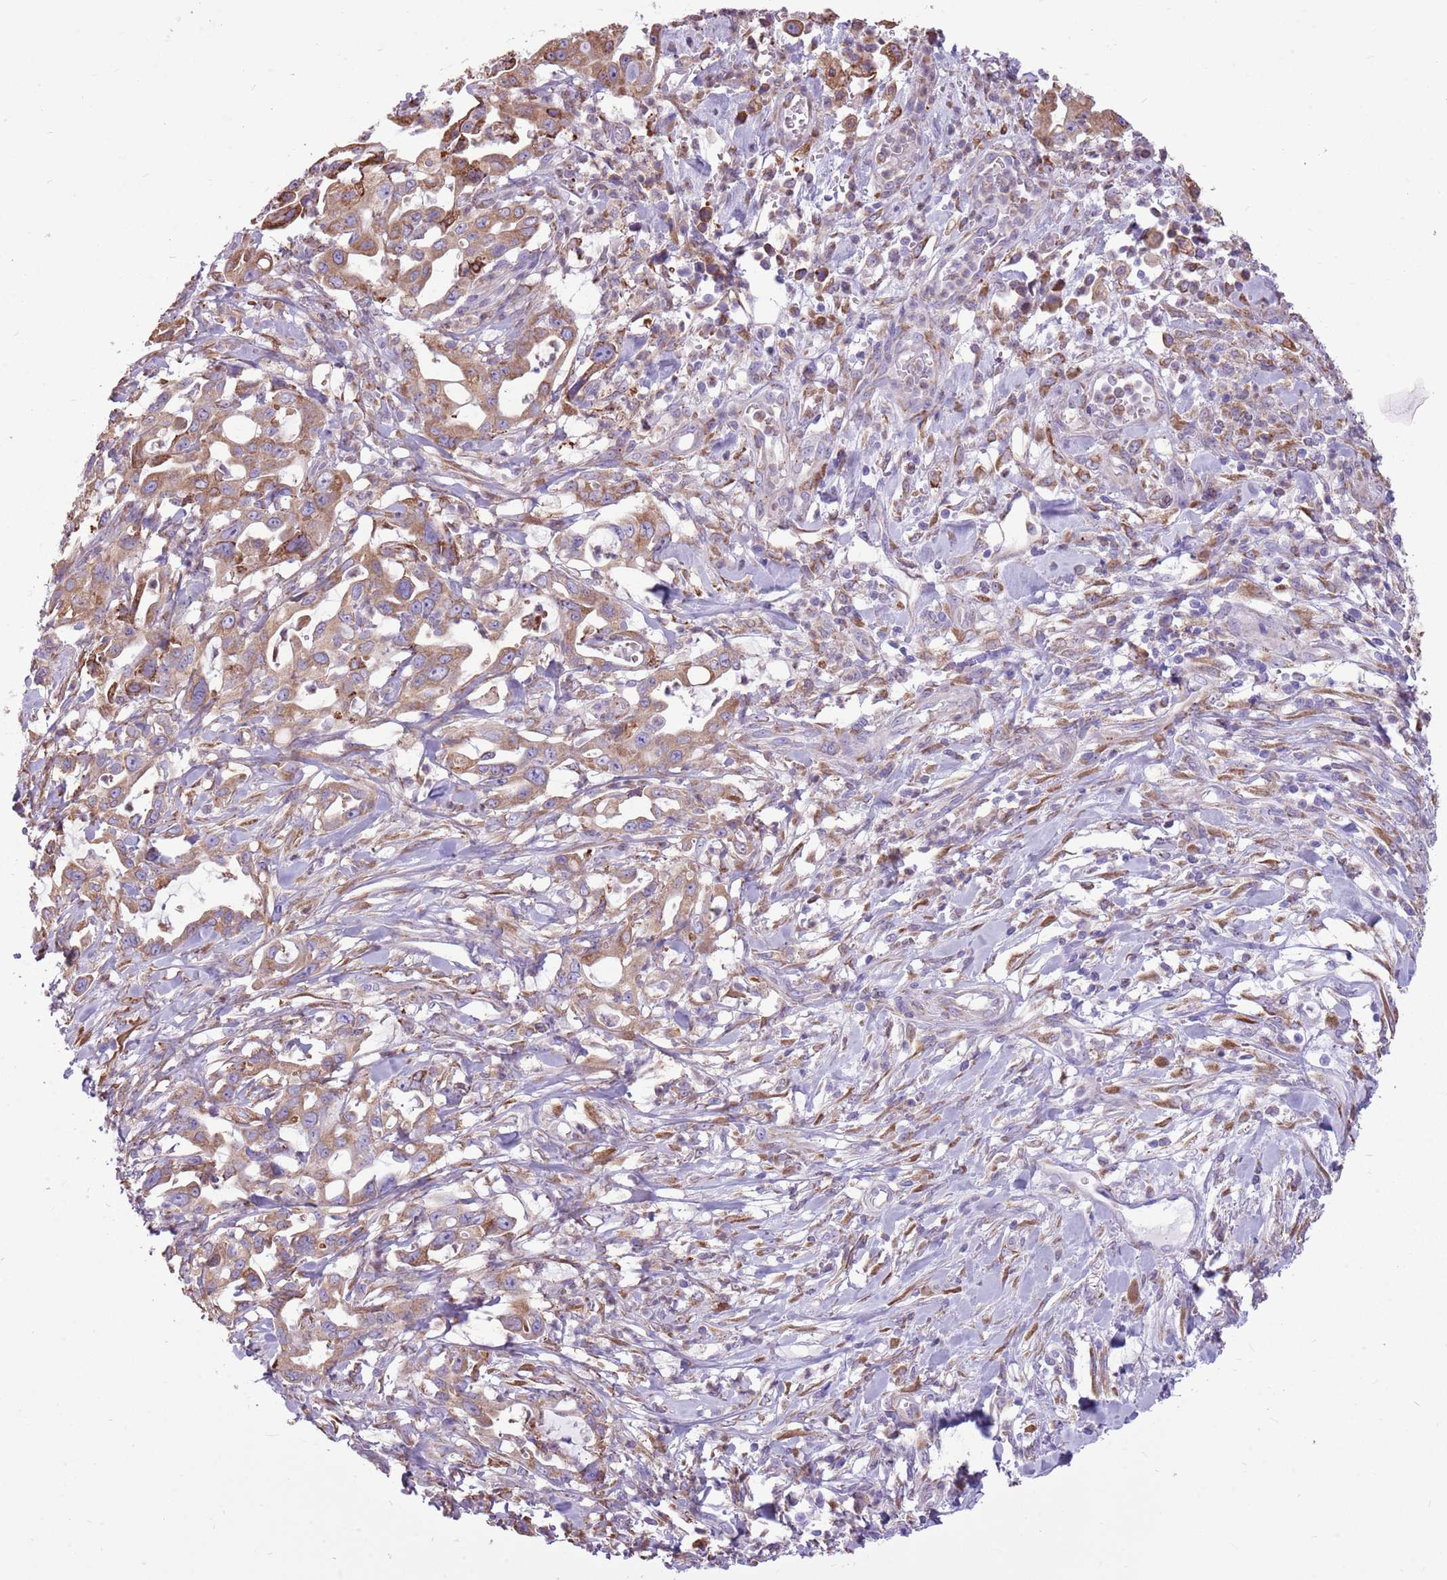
{"staining": {"intensity": "strong", "quantity": "25%-75%", "location": "cytoplasmic/membranous"}, "tissue": "pancreatic cancer", "cell_type": "Tumor cells", "image_type": "cancer", "snomed": [{"axis": "morphology", "description": "Adenocarcinoma, NOS"}, {"axis": "topography", "description": "Pancreas"}], "caption": "Immunohistochemistry histopathology image of pancreatic cancer (adenocarcinoma) stained for a protein (brown), which reveals high levels of strong cytoplasmic/membranous positivity in approximately 25%-75% of tumor cells.", "gene": "KCTD19", "patient": {"sex": "female", "age": 61}}